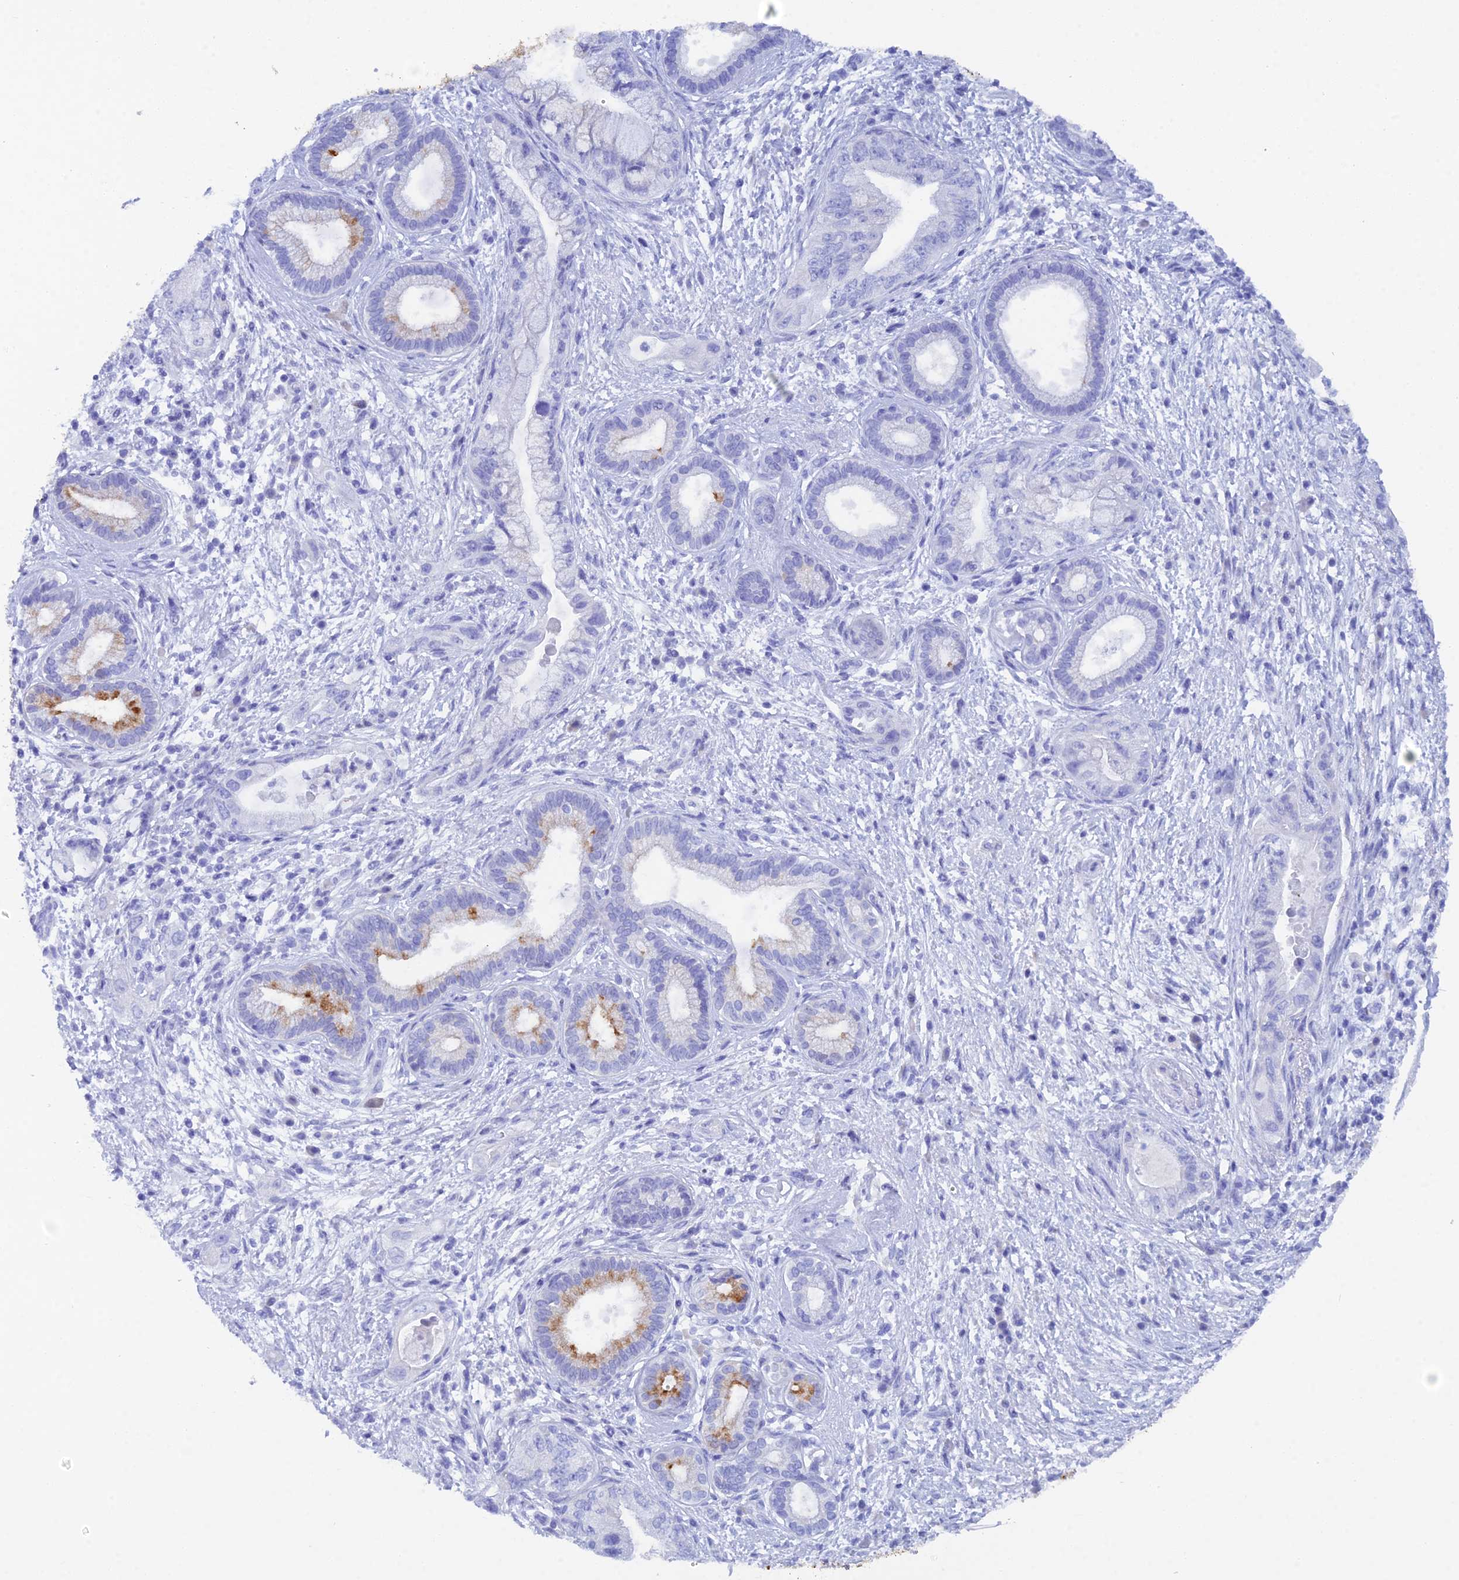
{"staining": {"intensity": "moderate", "quantity": "<25%", "location": "cytoplasmic/membranous"}, "tissue": "pancreatic cancer", "cell_type": "Tumor cells", "image_type": "cancer", "snomed": [{"axis": "morphology", "description": "Adenocarcinoma, NOS"}, {"axis": "topography", "description": "Pancreas"}], "caption": "Immunohistochemistry (IHC) (DAB (3,3'-diaminobenzidine)) staining of human adenocarcinoma (pancreatic) demonstrates moderate cytoplasmic/membranous protein staining in approximately <25% of tumor cells. The protein of interest is shown in brown color, while the nuclei are stained blue.", "gene": "REG1A", "patient": {"sex": "female", "age": 73}}